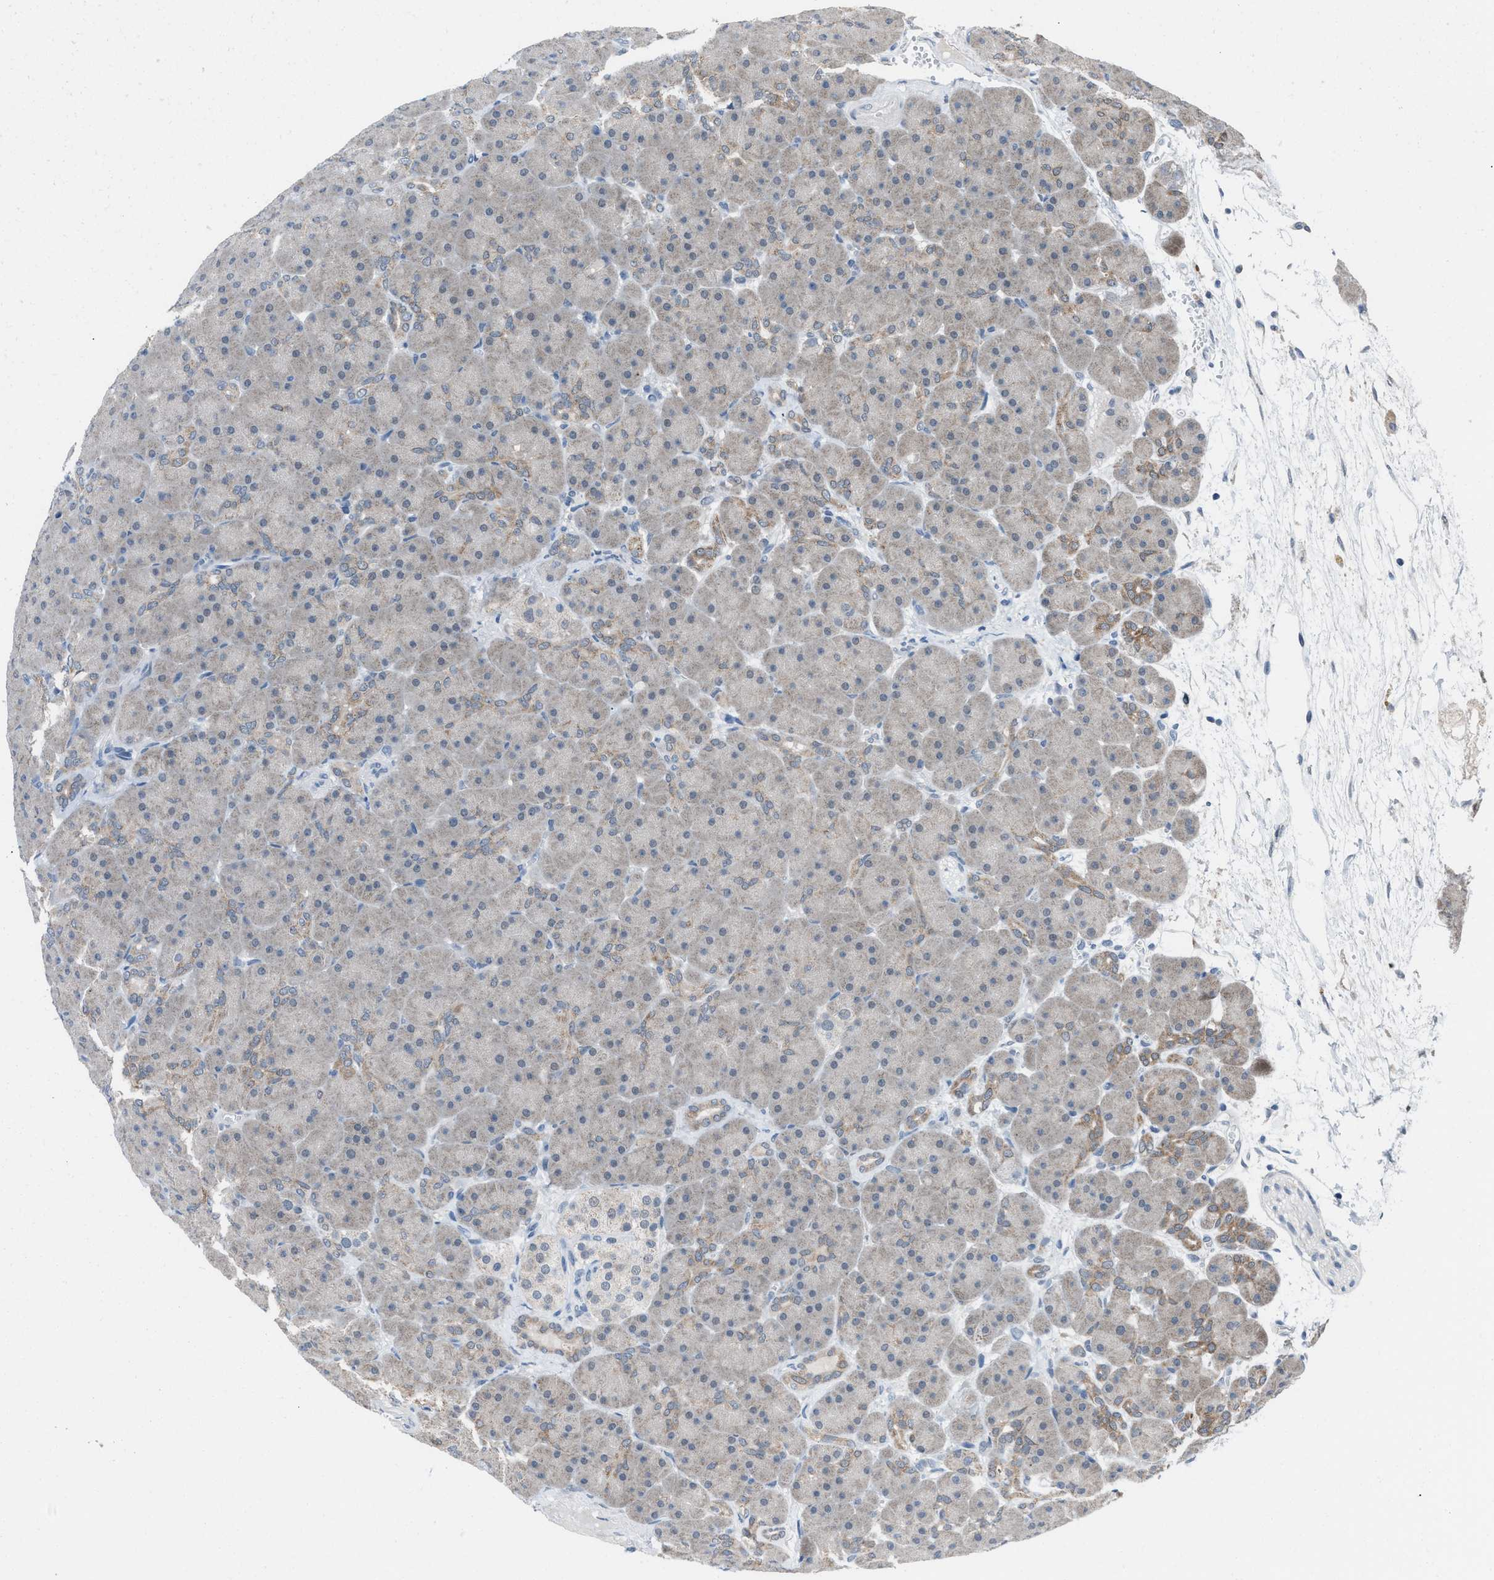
{"staining": {"intensity": "moderate", "quantity": "<25%", "location": "cytoplasmic/membranous"}, "tissue": "pancreas", "cell_type": "Exocrine glandular cells", "image_type": "normal", "snomed": [{"axis": "morphology", "description": "Normal tissue, NOS"}, {"axis": "topography", "description": "Pancreas"}], "caption": "Protein staining of unremarkable pancreas shows moderate cytoplasmic/membranous staining in approximately <25% of exocrine glandular cells. (DAB (3,3'-diaminobenzidine) IHC with brightfield microscopy, high magnification).", "gene": "ANAPC11", "patient": {"sex": "male", "age": 66}}